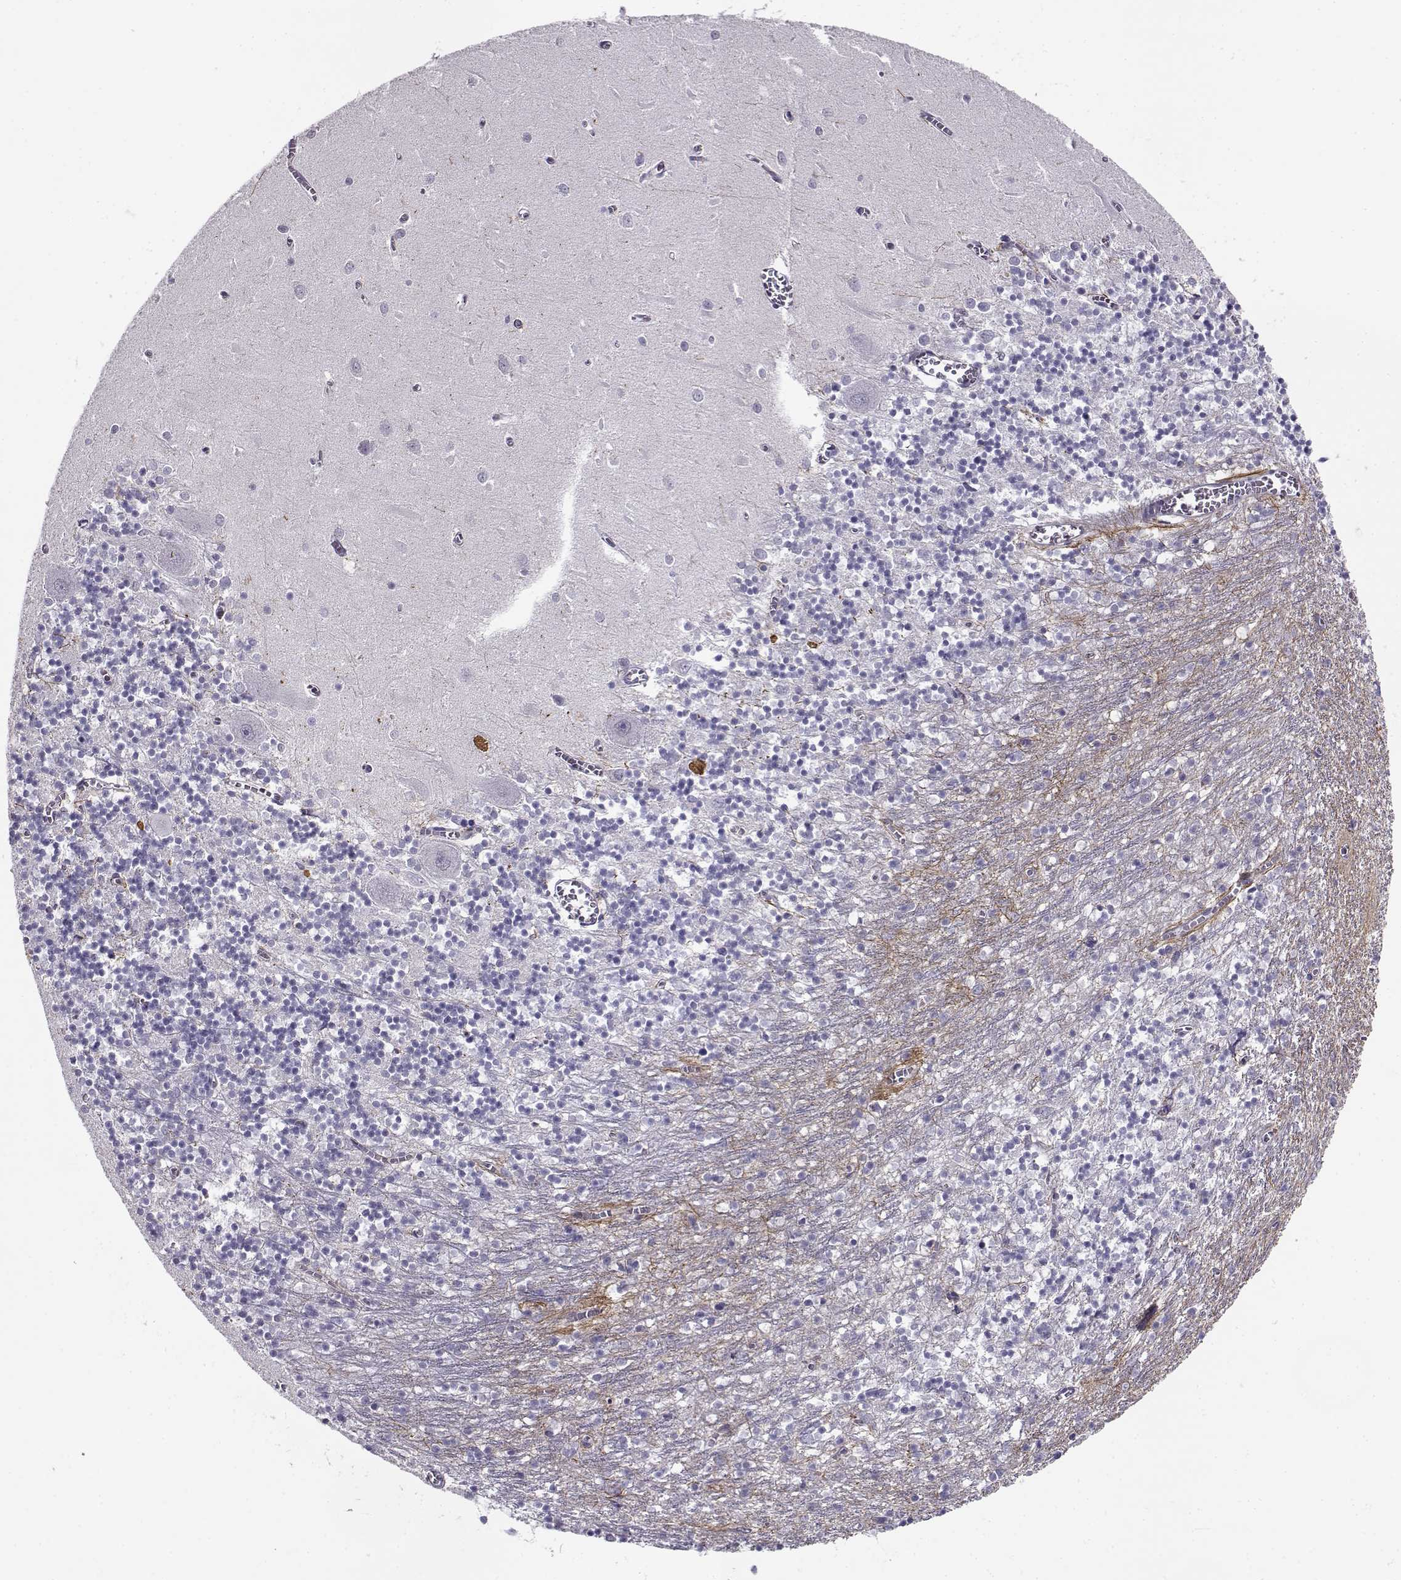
{"staining": {"intensity": "negative", "quantity": "none", "location": "none"}, "tissue": "cerebellum", "cell_type": "Cells in granular layer", "image_type": "normal", "snomed": [{"axis": "morphology", "description": "Normal tissue, NOS"}, {"axis": "topography", "description": "Cerebellum"}], "caption": "Cells in granular layer are negative for brown protein staining in benign cerebellum.", "gene": "NPW", "patient": {"sex": "female", "age": 64}}